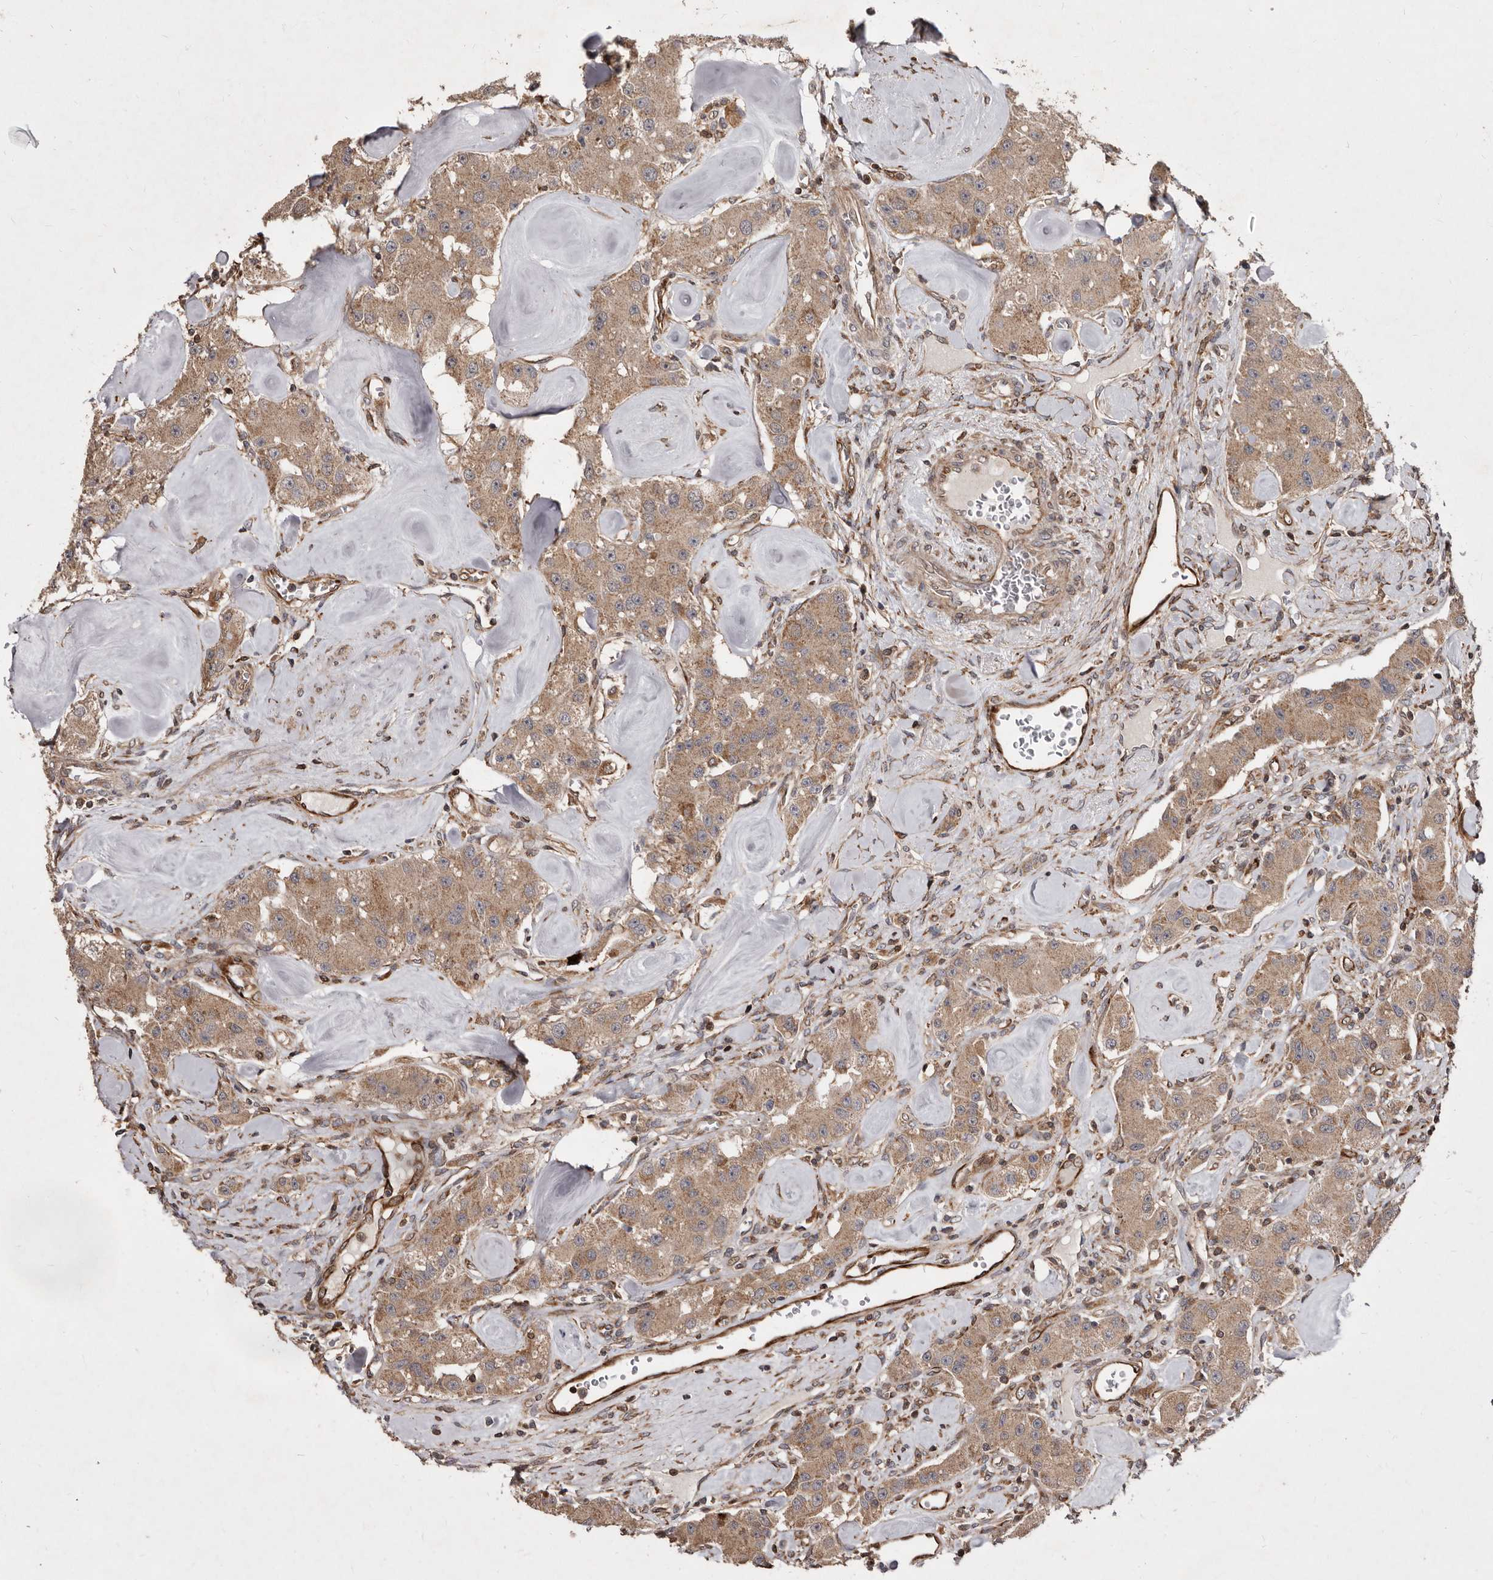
{"staining": {"intensity": "moderate", "quantity": ">75%", "location": "cytoplasmic/membranous"}, "tissue": "carcinoid", "cell_type": "Tumor cells", "image_type": "cancer", "snomed": [{"axis": "morphology", "description": "Carcinoid, malignant, NOS"}, {"axis": "topography", "description": "Pancreas"}], "caption": "Moderate cytoplasmic/membranous staining for a protein is appreciated in about >75% of tumor cells of carcinoid using IHC.", "gene": "FLAD1", "patient": {"sex": "male", "age": 41}}